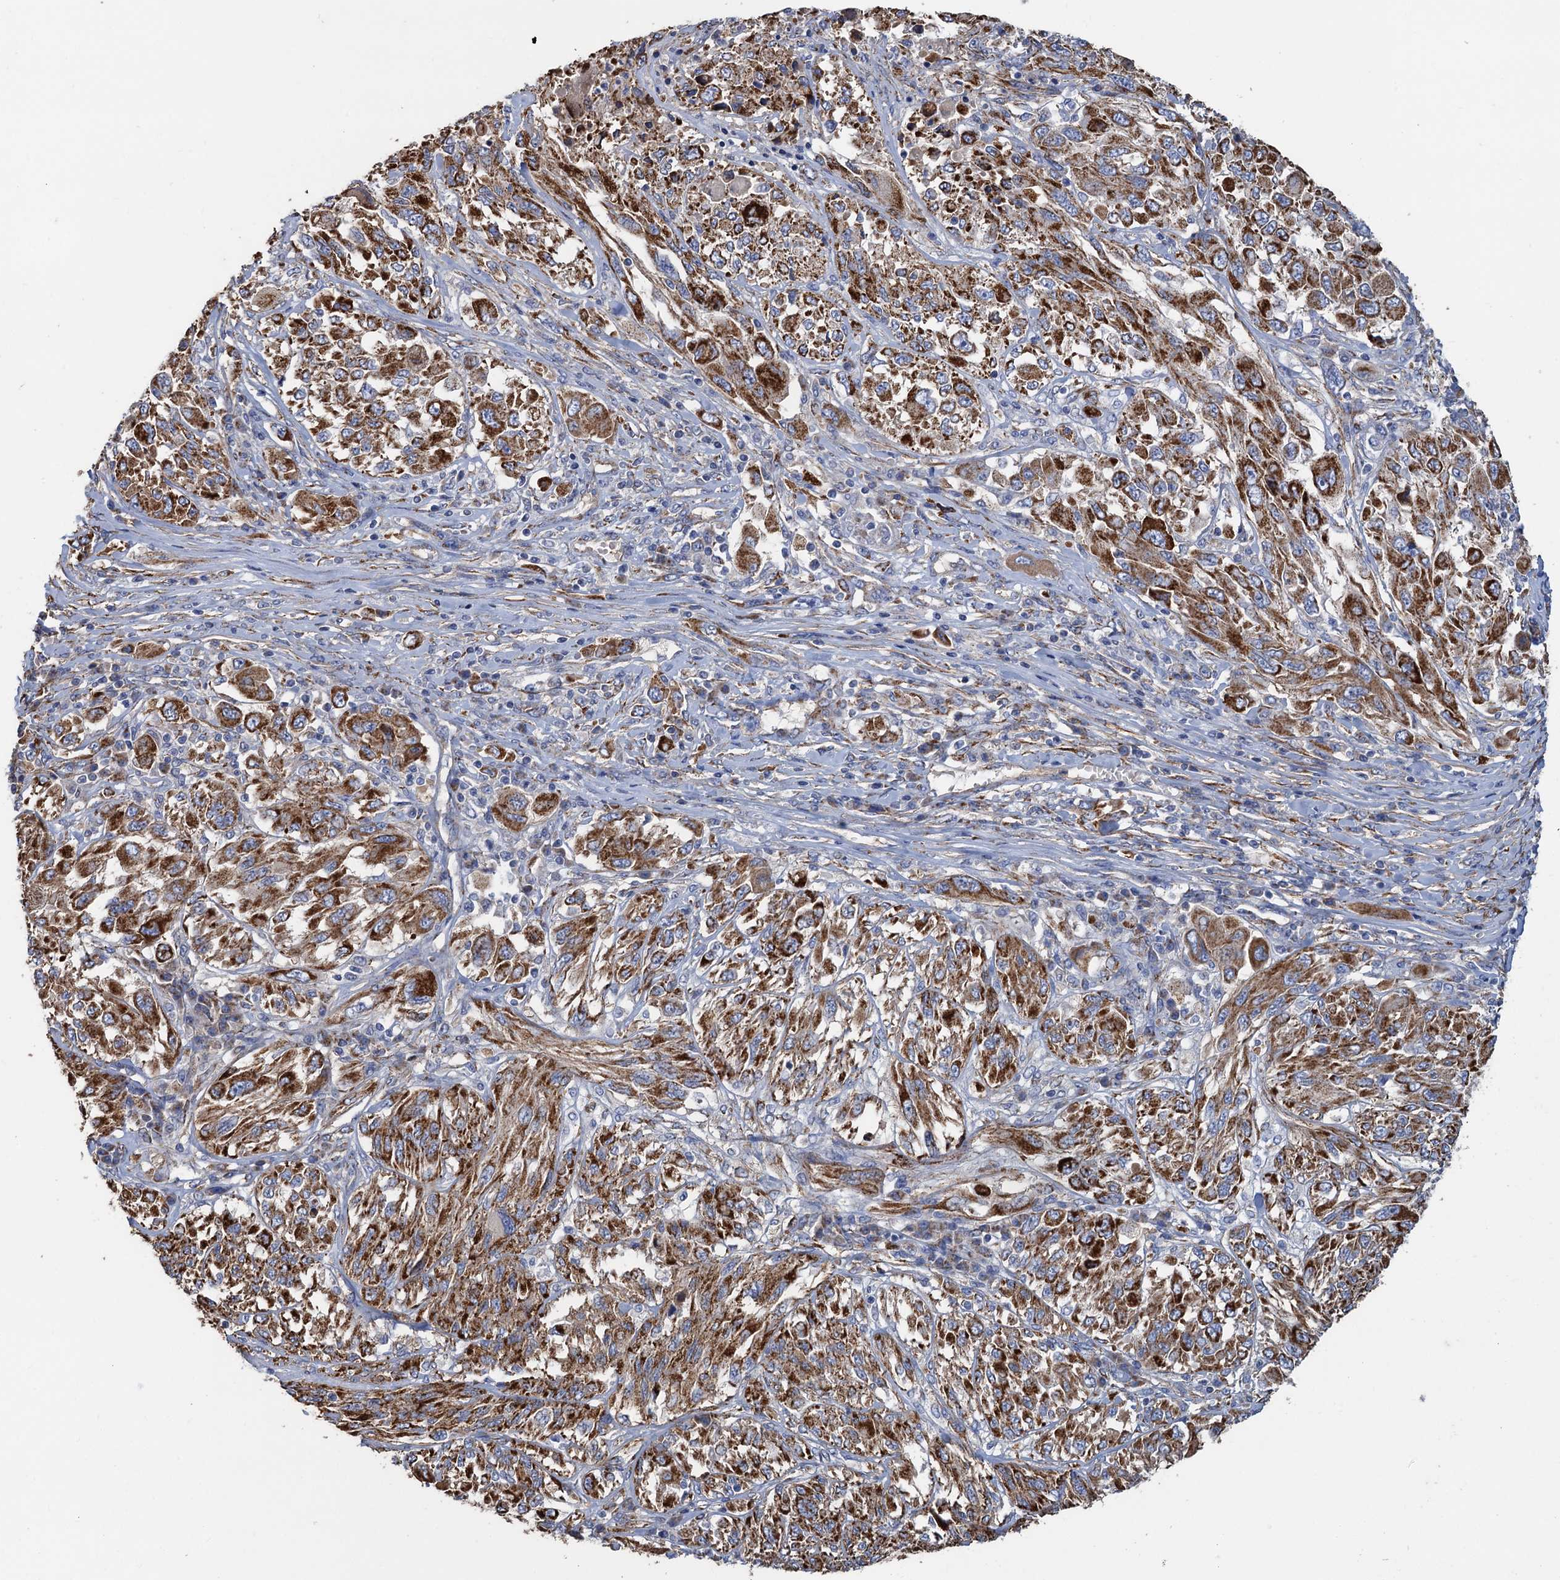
{"staining": {"intensity": "strong", "quantity": ">75%", "location": "cytoplasmic/membranous"}, "tissue": "melanoma", "cell_type": "Tumor cells", "image_type": "cancer", "snomed": [{"axis": "morphology", "description": "Malignant melanoma, NOS"}, {"axis": "topography", "description": "Skin"}], "caption": "Protein expression analysis of human melanoma reveals strong cytoplasmic/membranous expression in about >75% of tumor cells.", "gene": "GCSH", "patient": {"sex": "female", "age": 91}}